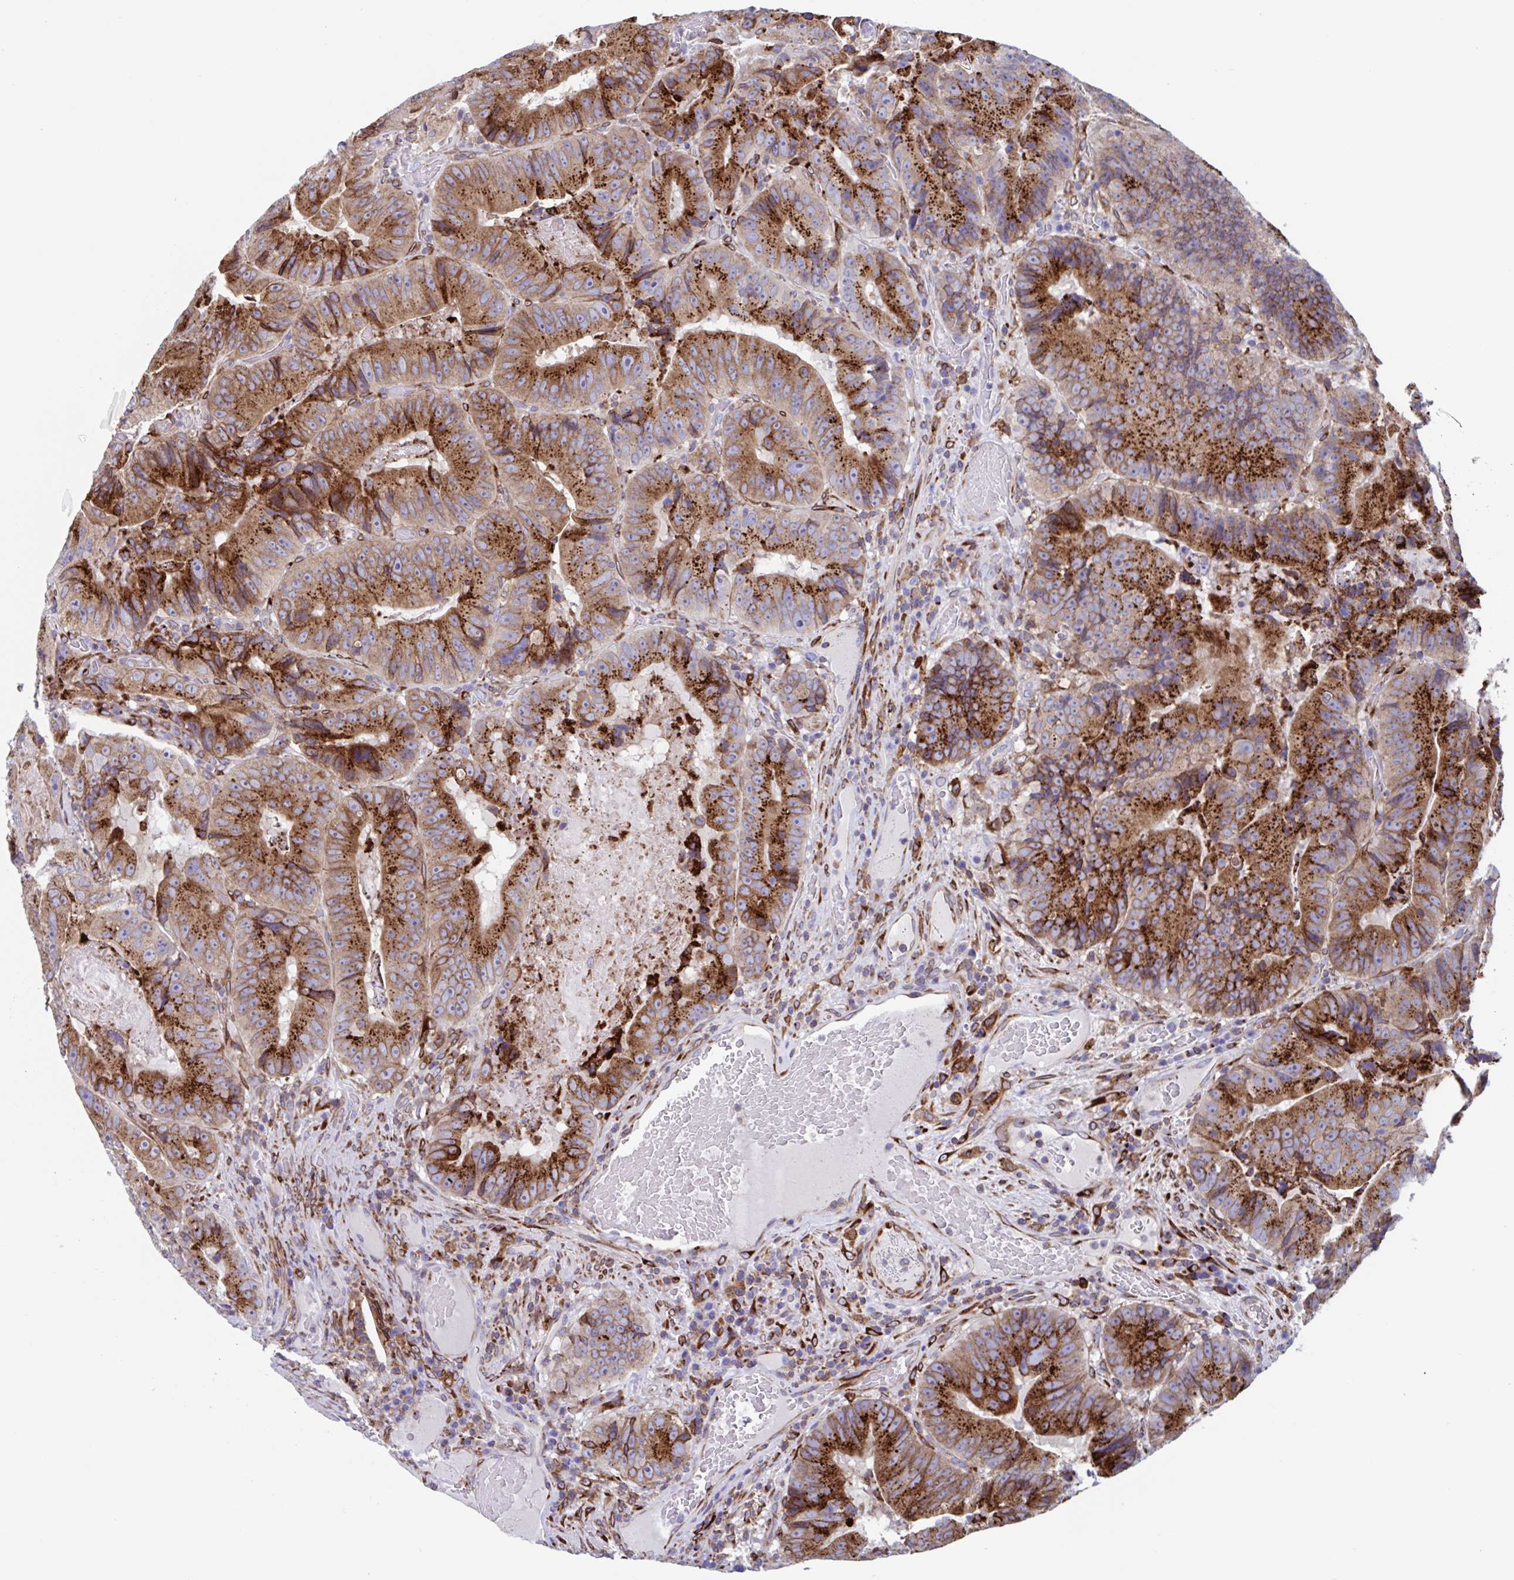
{"staining": {"intensity": "strong", "quantity": ">75%", "location": "cytoplasmic/membranous"}, "tissue": "colorectal cancer", "cell_type": "Tumor cells", "image_type": "cancer", "snomed": [{"axis": "morphology", "description": "Adenocarcinoma, NOS"}, {"axis": "topography", "description": "Colon"}], "caption": "The photomicrograph exhibits immunohistochemical staining of colorectal adenocarcinoma. There is strong cytoplasmic/membranous staining is appreciated in about >75% of tumor cells. Nuclei are stained in blue.", "gene": "RFK", "patient": {"sex": "female", "age": 86}}